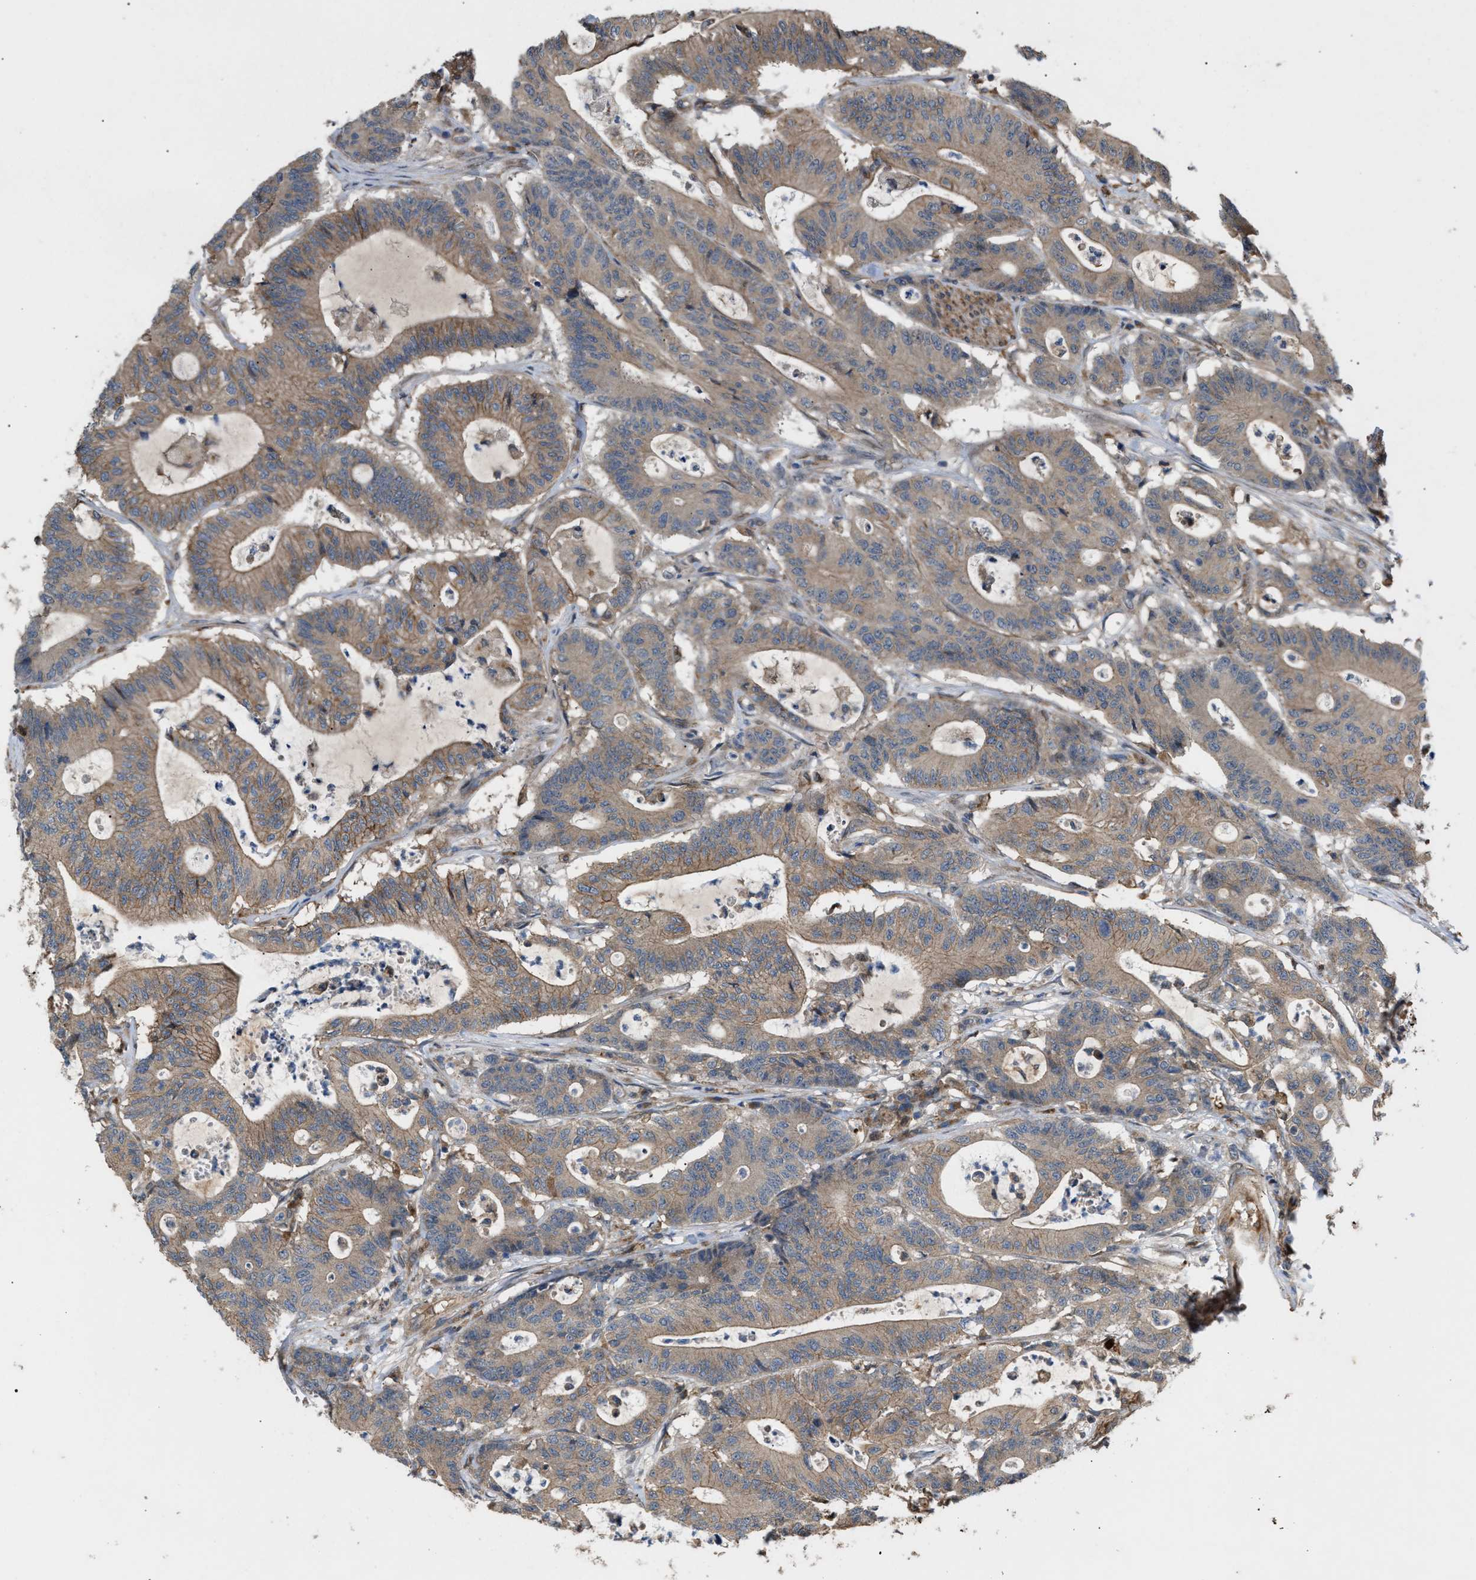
{"staining": {"intensity": "weak", "quantity": ">75%", "location": "cytoplasmic/membranous"}, "tissue": "colorectal cancer", "cell_type": "Tumor cells", "image_type": "cancer", "snomed": [{"axis": "morphology", "description": "Adenocarcinoma, NOS"}, {"axis": "topography", "description": "Colon"}], "caption": "Colorectal cancer tissue demonstrates weak cytoplasmic/membranous expression in about >75% of tumor cells The staining is performed using DAB (3,3'-diaminobenzidine) brown chromogen to label protein expression. The nuclei are counter-stained blue using hematoxylin.", "gene": "GCC1", "patient": {"sex": "female", "age": 84}}